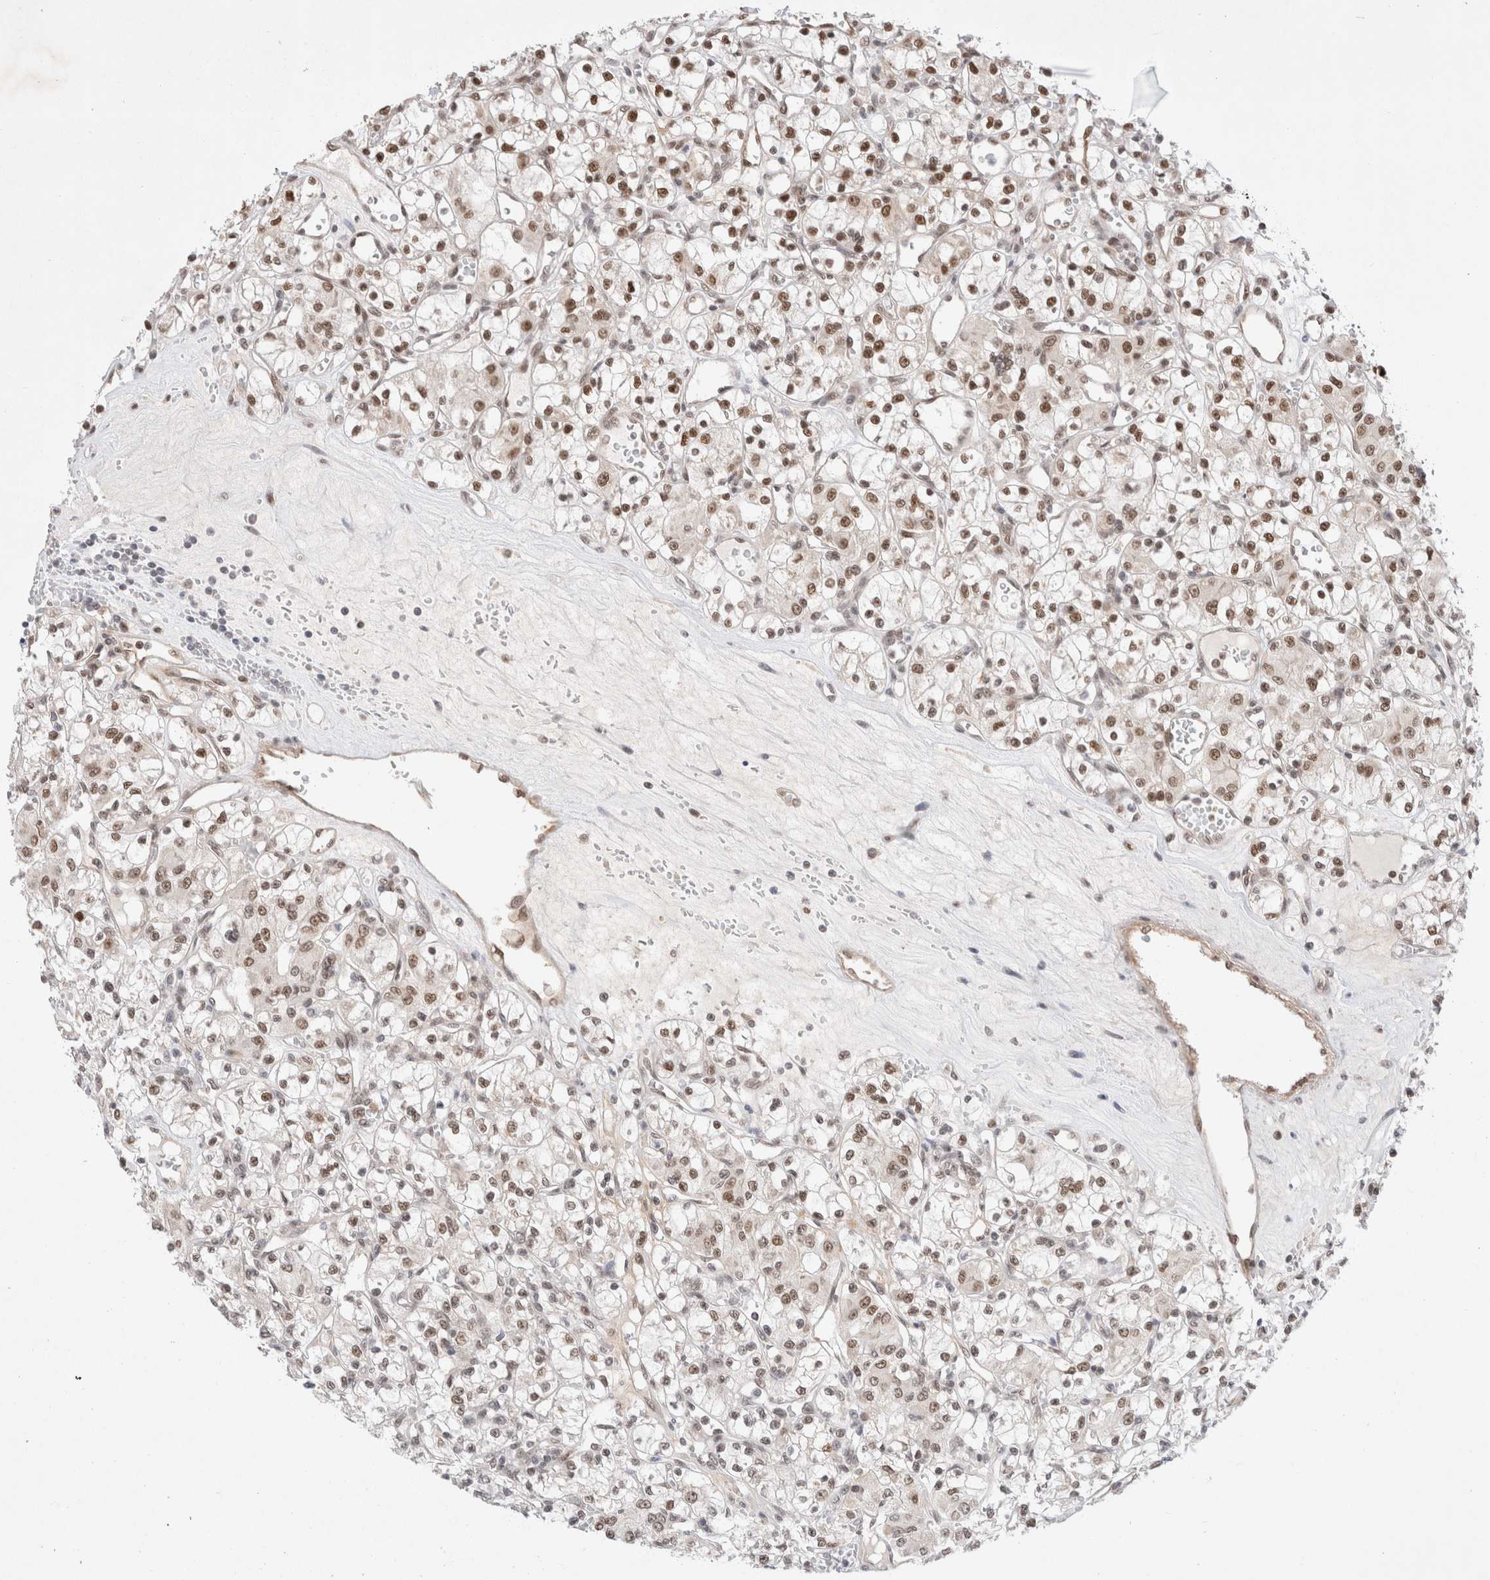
{"staining": {"intensity": "moderate", "quantity": "<25%", "location": "nuclear"}, "tissue": "renal cancer", "cell_type": "Tumor cells", "image_type": "cancer", "snomed": [{"axis": "morphology", "description": "Adenocarcinoma, NOS"}, {"axis": "topography", "description": "Kidney"}], "caption": "Tumor cells display low levels of moderate nuclear expression in approximately <25% of cells in renal cancer (adenocarcinoma).", "gene": "GTF2I", "patient": {"sex": "female", "age": 59}}